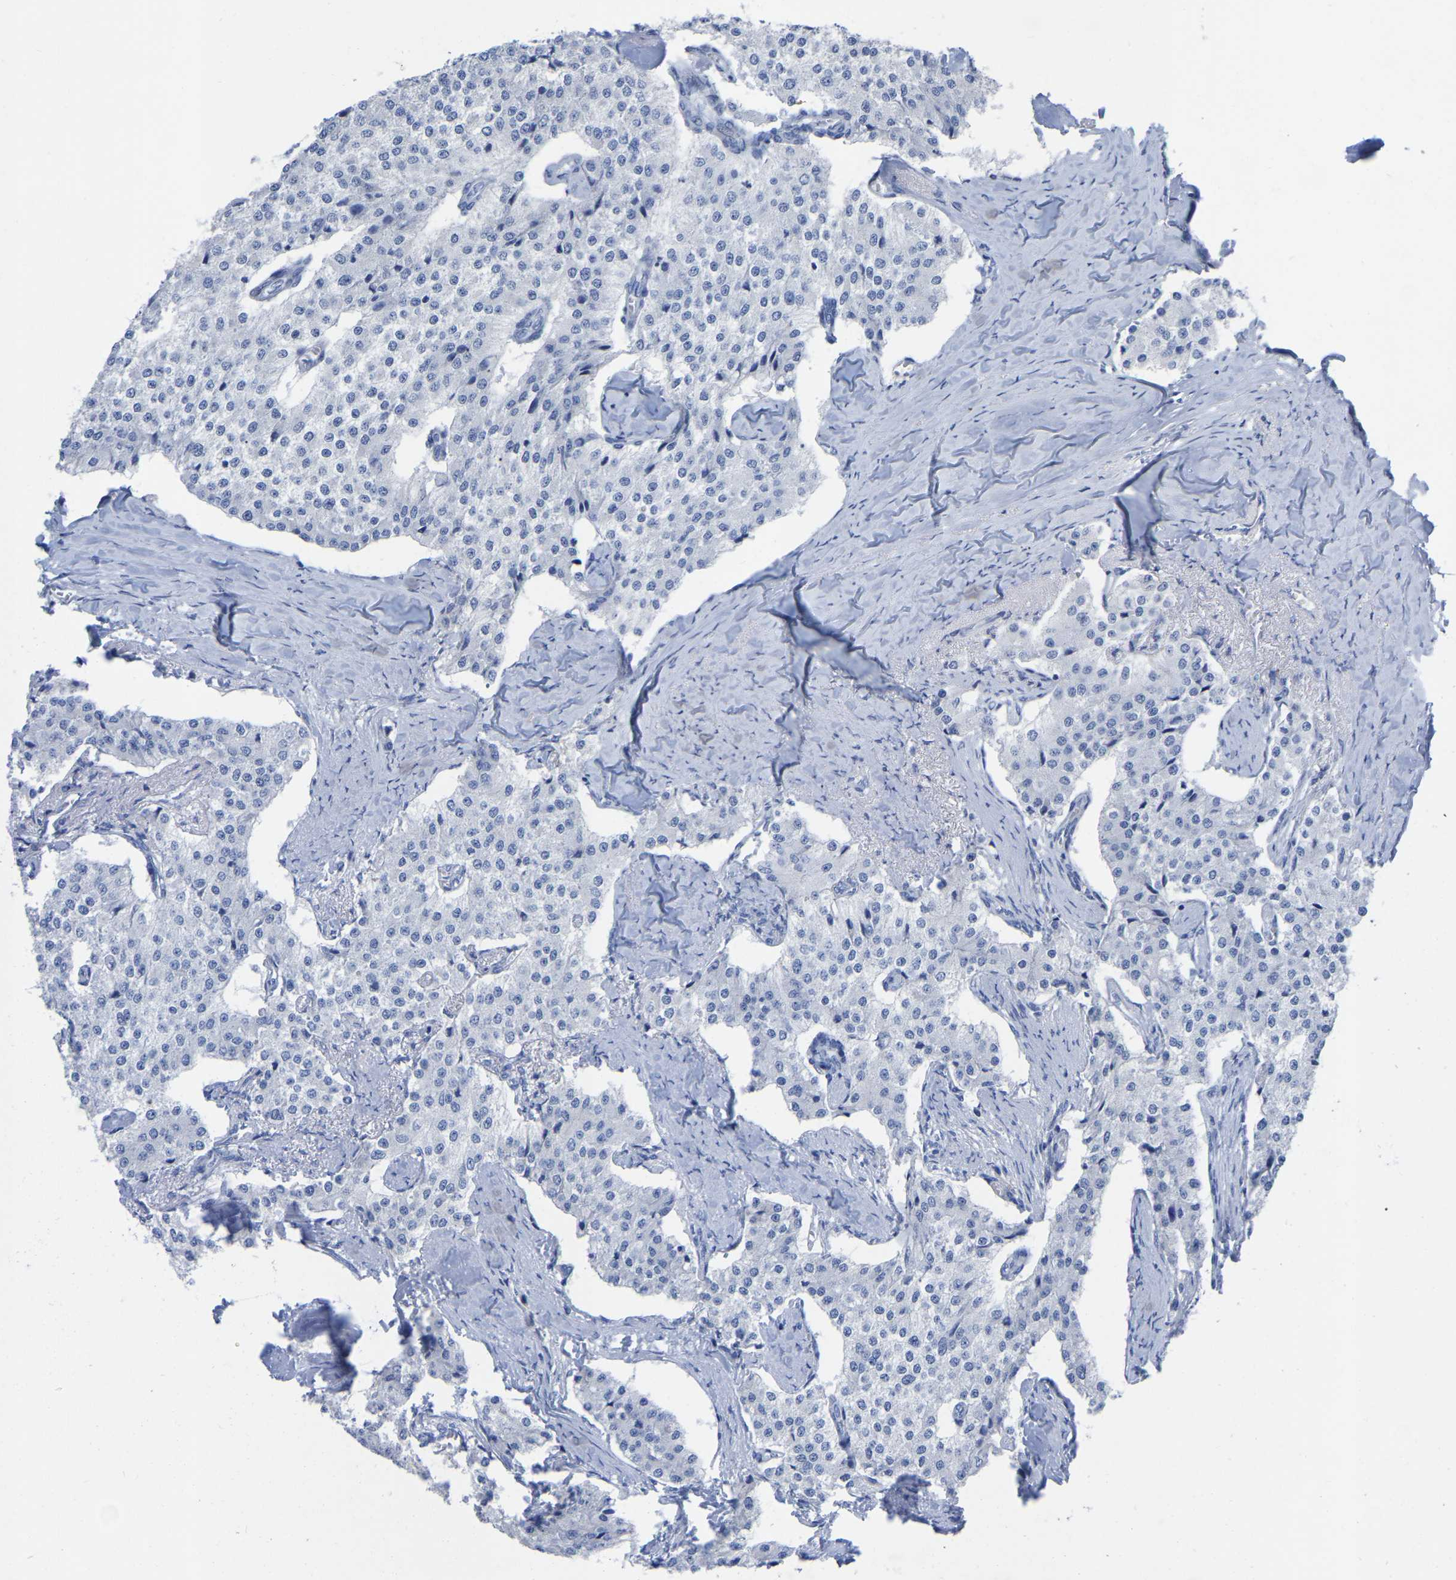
{"staining": {"intensity": "negative", "quantity": "none", "location": "none"}, "tissue": "carcinoid", "cell_type": "Tumor cells", "image_type": "cancer", "snomed": [{"axis": "morphology", "description": "Carcinoid, malignant, NOS"}, {"axis": "topography", "description": "Colon"}], "caption": "High magnification brightfield microscopy of malignant carcinoid stained with DAB (brown) and counterstained with hematoxylin (blue): tumor cells show no significant expression. (Brightfield microscopy of DAB (3,3'-diaminobenzidine) IHC at high magnification).", "gene": "HAPLN1", "patient": {"sex": "female", "age": 52}}